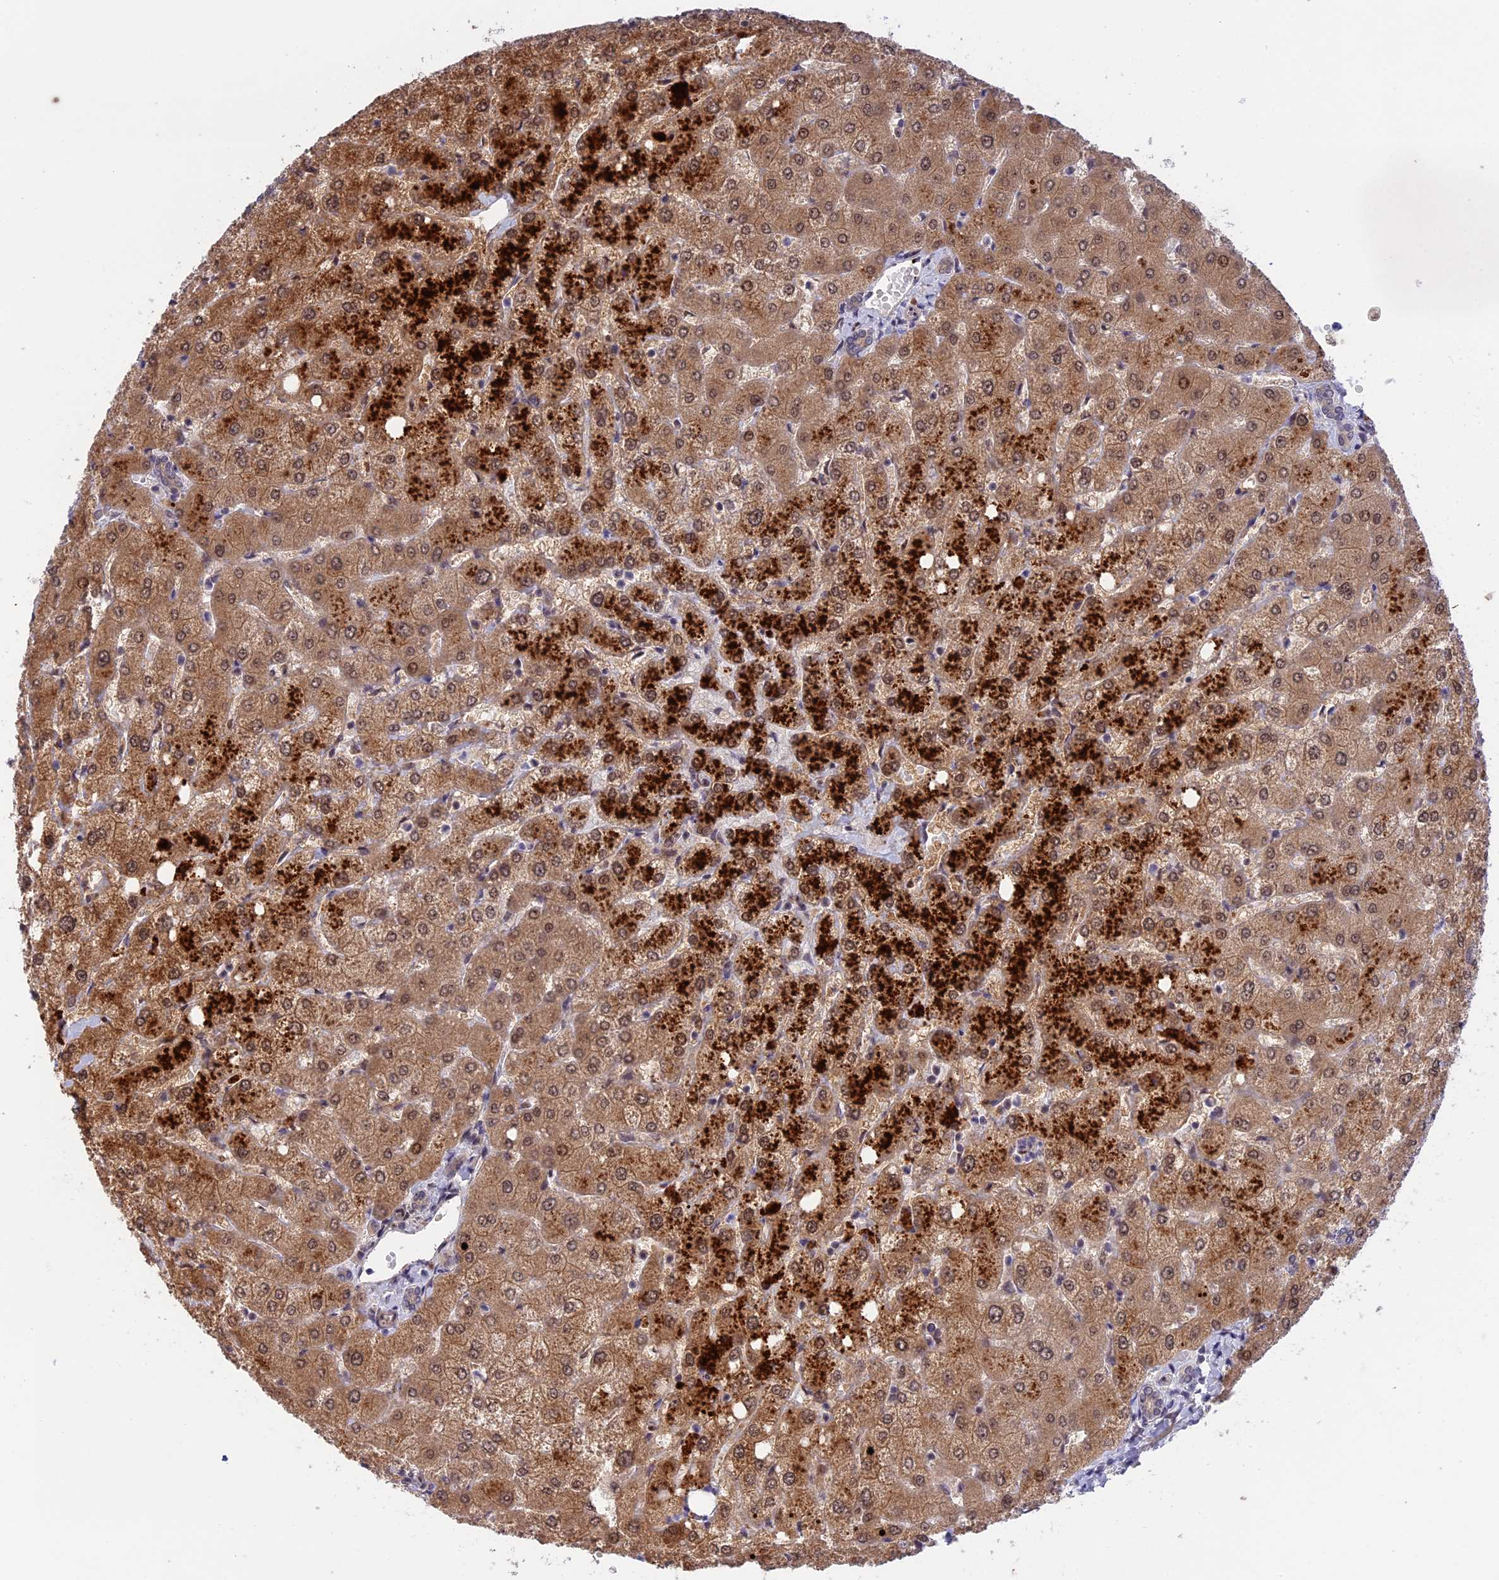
{"staining": {"intensity": "weak", "quantity": "25%-75%", "location": "cytoplasmic/membranous"}, "tissue": "liver", "cell_type": "Cholangiocytes", "image_type": "normal", "snomed": [{"axis": "morphology", "description": "Normal tissue, NOS"}, {"axis": "topography", "description": "Liver"}], "caption": "The immunohistochemical stain labels weak cytoplasmic/membranous staining in cholangiocytes of benign liver.", "gene": "POLR2C", "patient": {"sex": "female", "age": 54}}